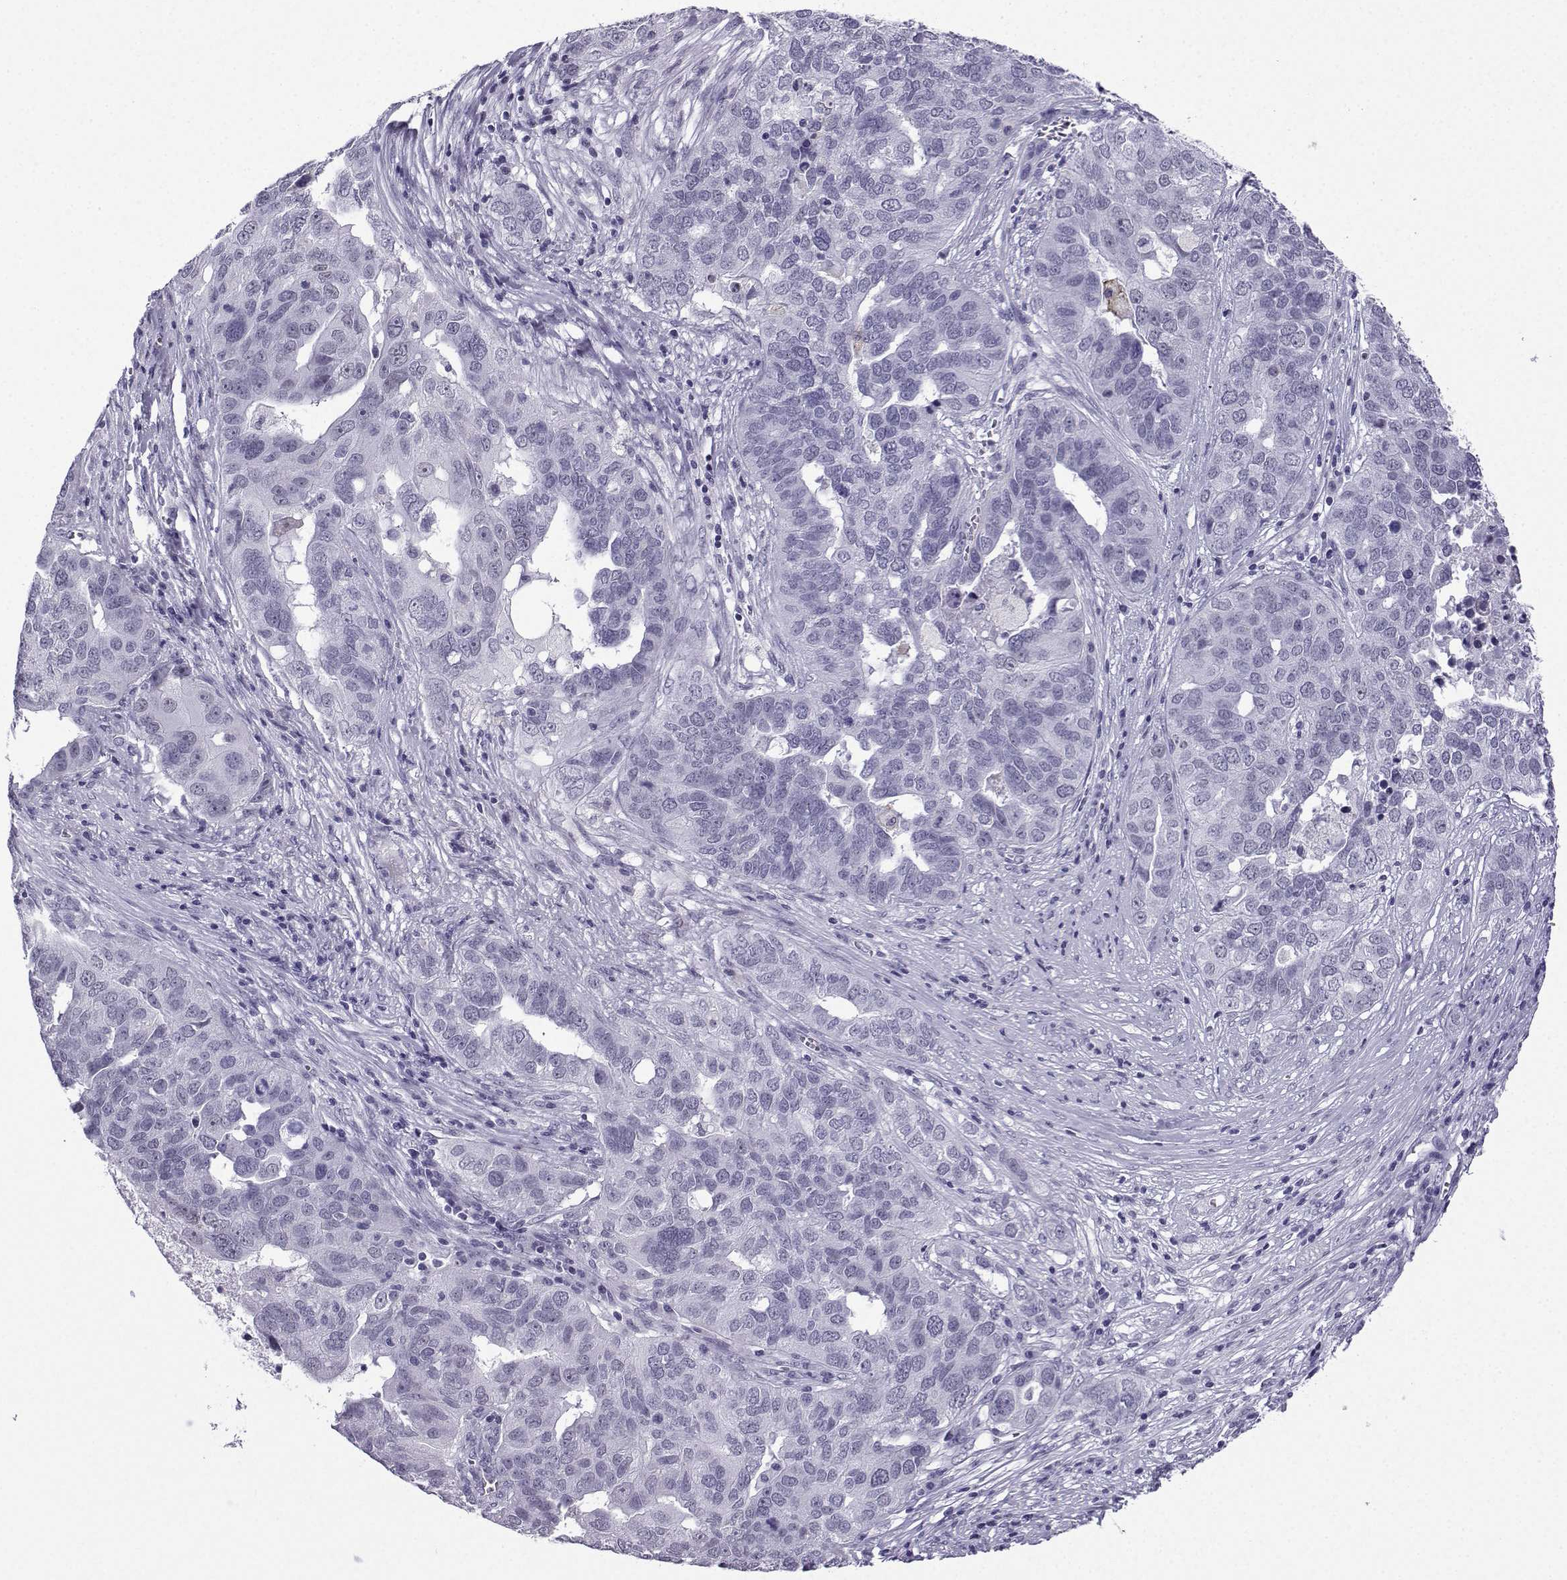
{"staining": {"intensity": "negative", "quantity": "none", "location": "none"}, "tissue": "ovarian cancer", "cell_type": "Tumor cells", "image_type": "cancer", "snomed": [{"axis": "morphology", "description": "Carcinoma, endometroid"}, {"axis": "topography", "description": "Soft tissue"}, {"axis": "topography", "description": "Ovary"}], "caption": "DAB (3,3'-diaminobenzidine) immunohistochemical staining of endometroid carcinoma (ovarian) exhibits no significant positivity in tumor cells.", "gene": "MRGBP", "patient": {"sex": "female", "age": 52}}